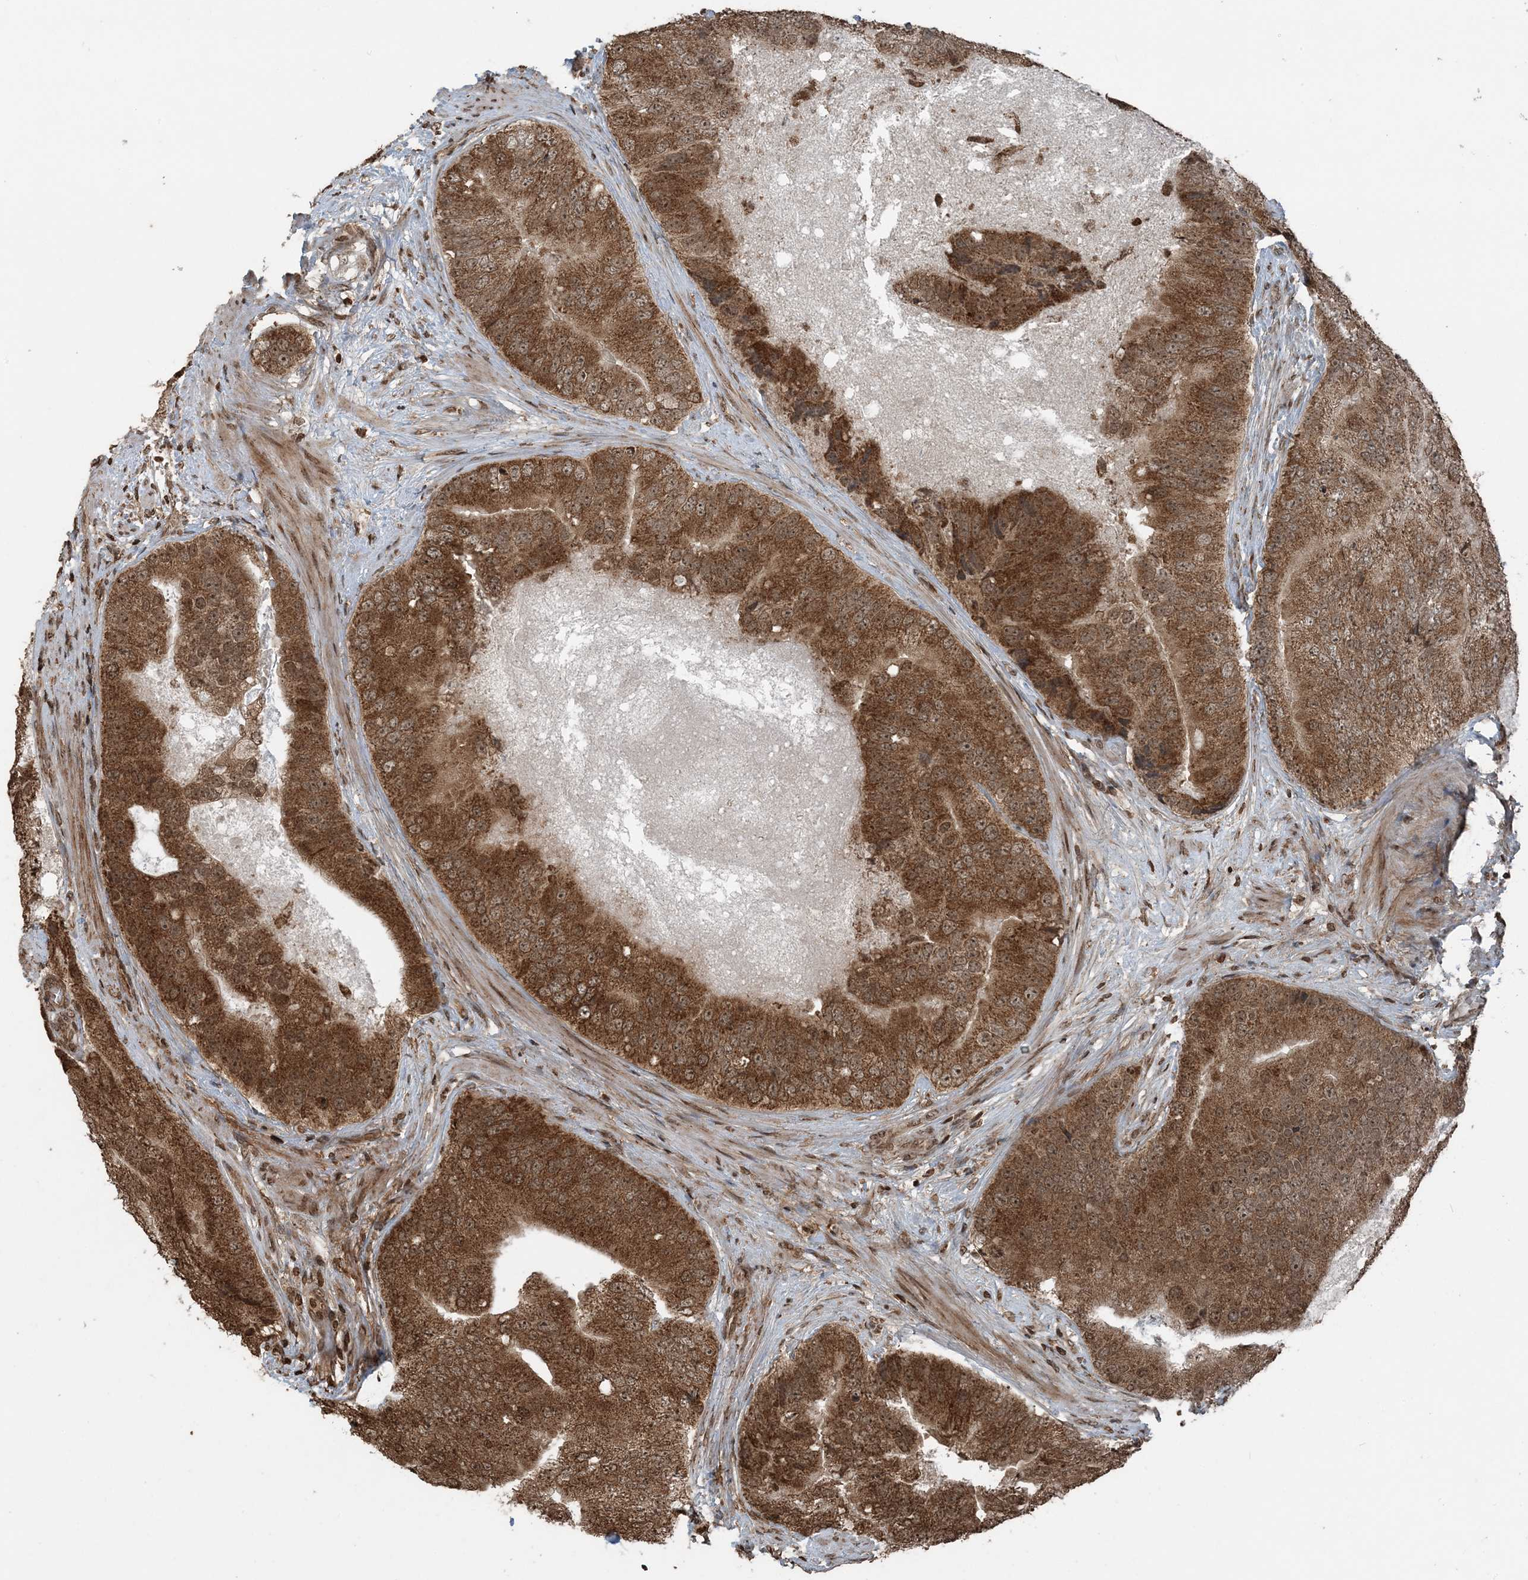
{"staining": {"intensity": "strong", "quantity": ">75%", "location": "cytoplasmic/membranous"}, "tissue": "prostate cancer", "cell_type": "Tumor cells", "image_type": "cancer", "snomed": [{"axis": "morphology", "description": "Adenocarcinoma, High grade"}, {"axis": "topography", "description": "Prostate"}], "caption": "Immunohistochemistry photomicrograph of human prostate cancer (high-grade adenocarcinoma) stained for a protein (brown), which shows high levels of strong cytoplasmic/membranous positivity in about >75% of tumor cells.", "gene": "ZFAND2B", "patient": {"sex": "male", "age": 70}}